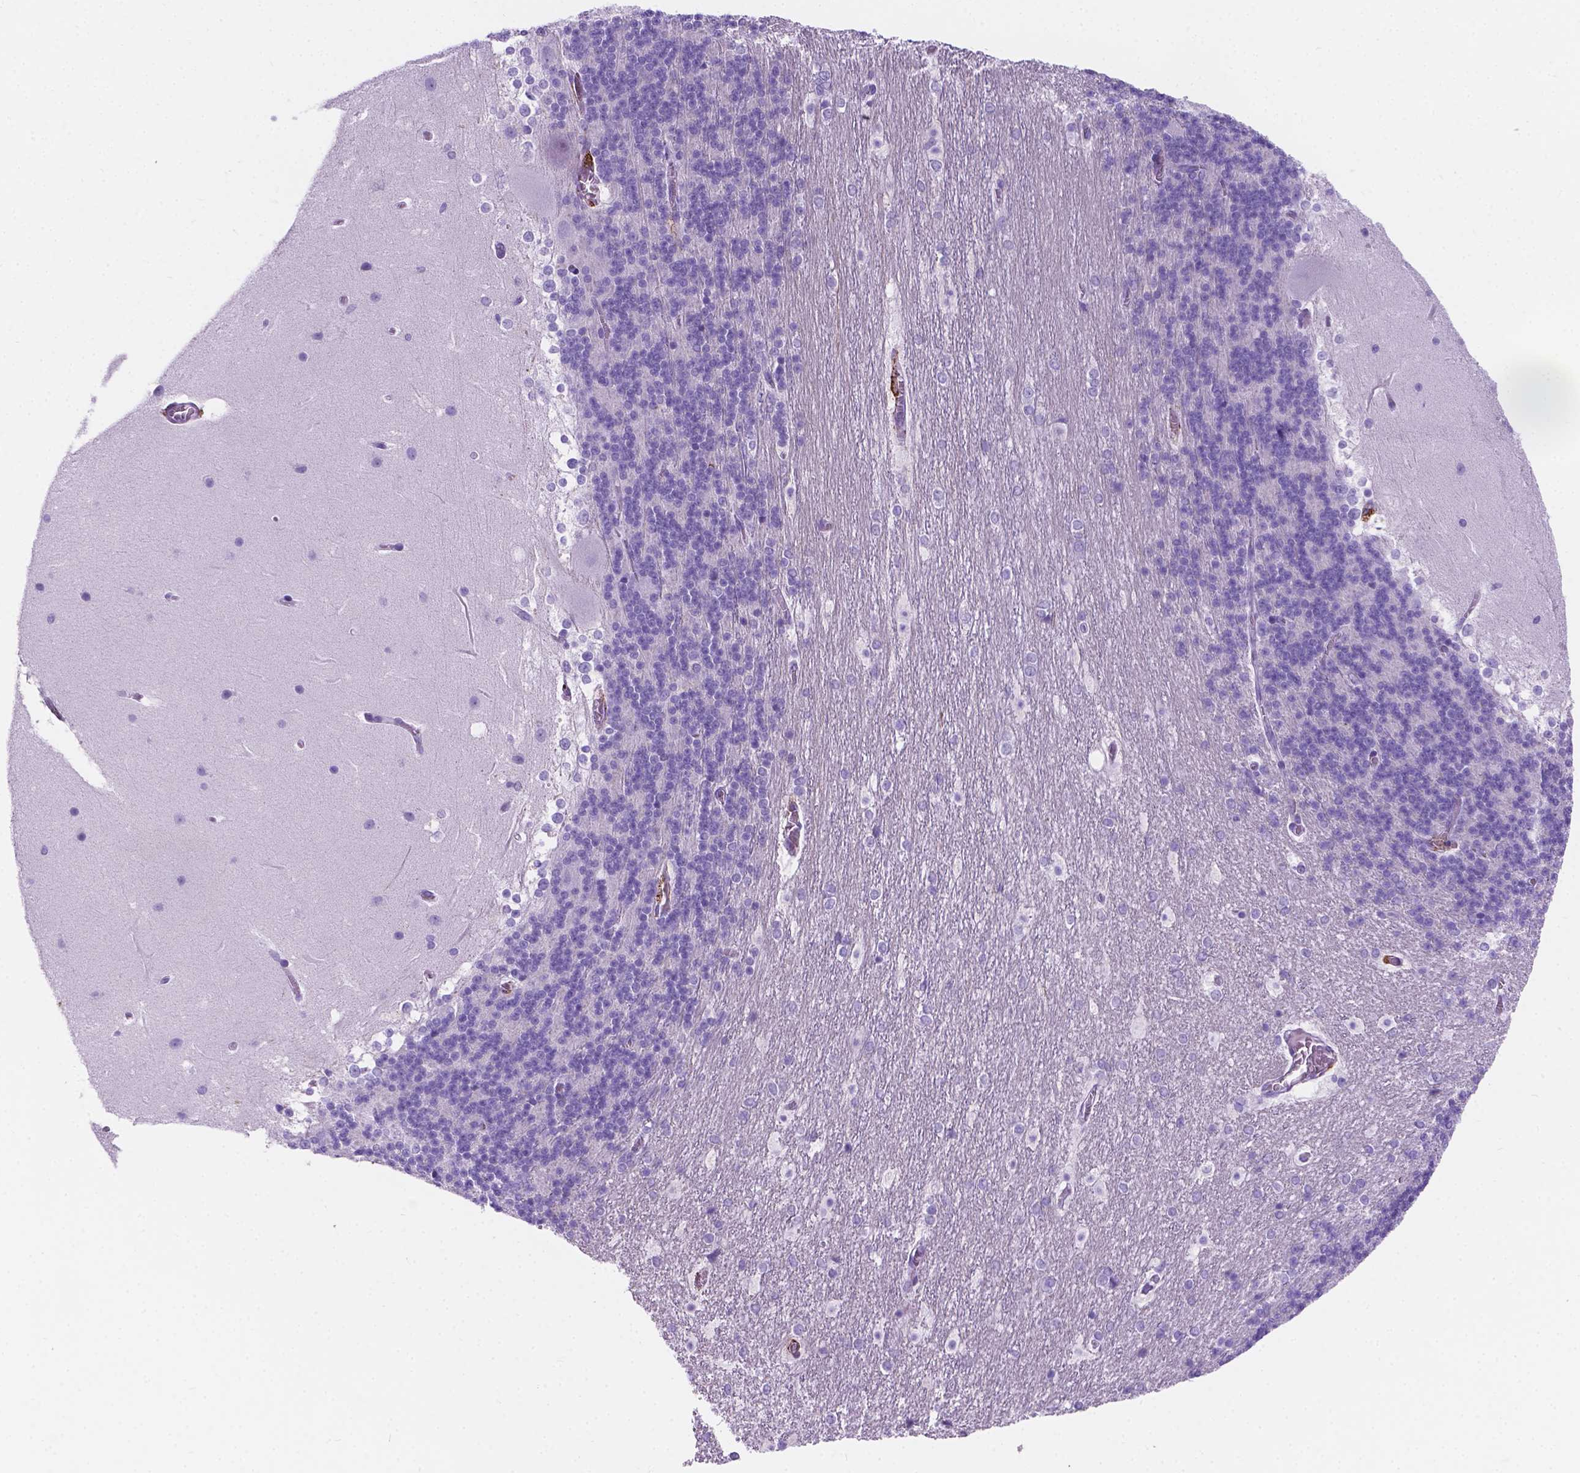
{"staining": {"intensity": "negative", "quantity": "none", "location": "none"}, "tissue": "cerebellum", "cell_type": "Cells in granular layer", "image_type": "normal", "snomed": [{"axis": "morphology", "description": "Normal tissue, NOS"}, {"axis": "topography", "description": "Cerebellum"}], "caption": "The micrograph reveals no staining of cells in granular layer in normal cerebellum.", "gene": "MACF1", "patient": {"sex": "female", "age": 19}}